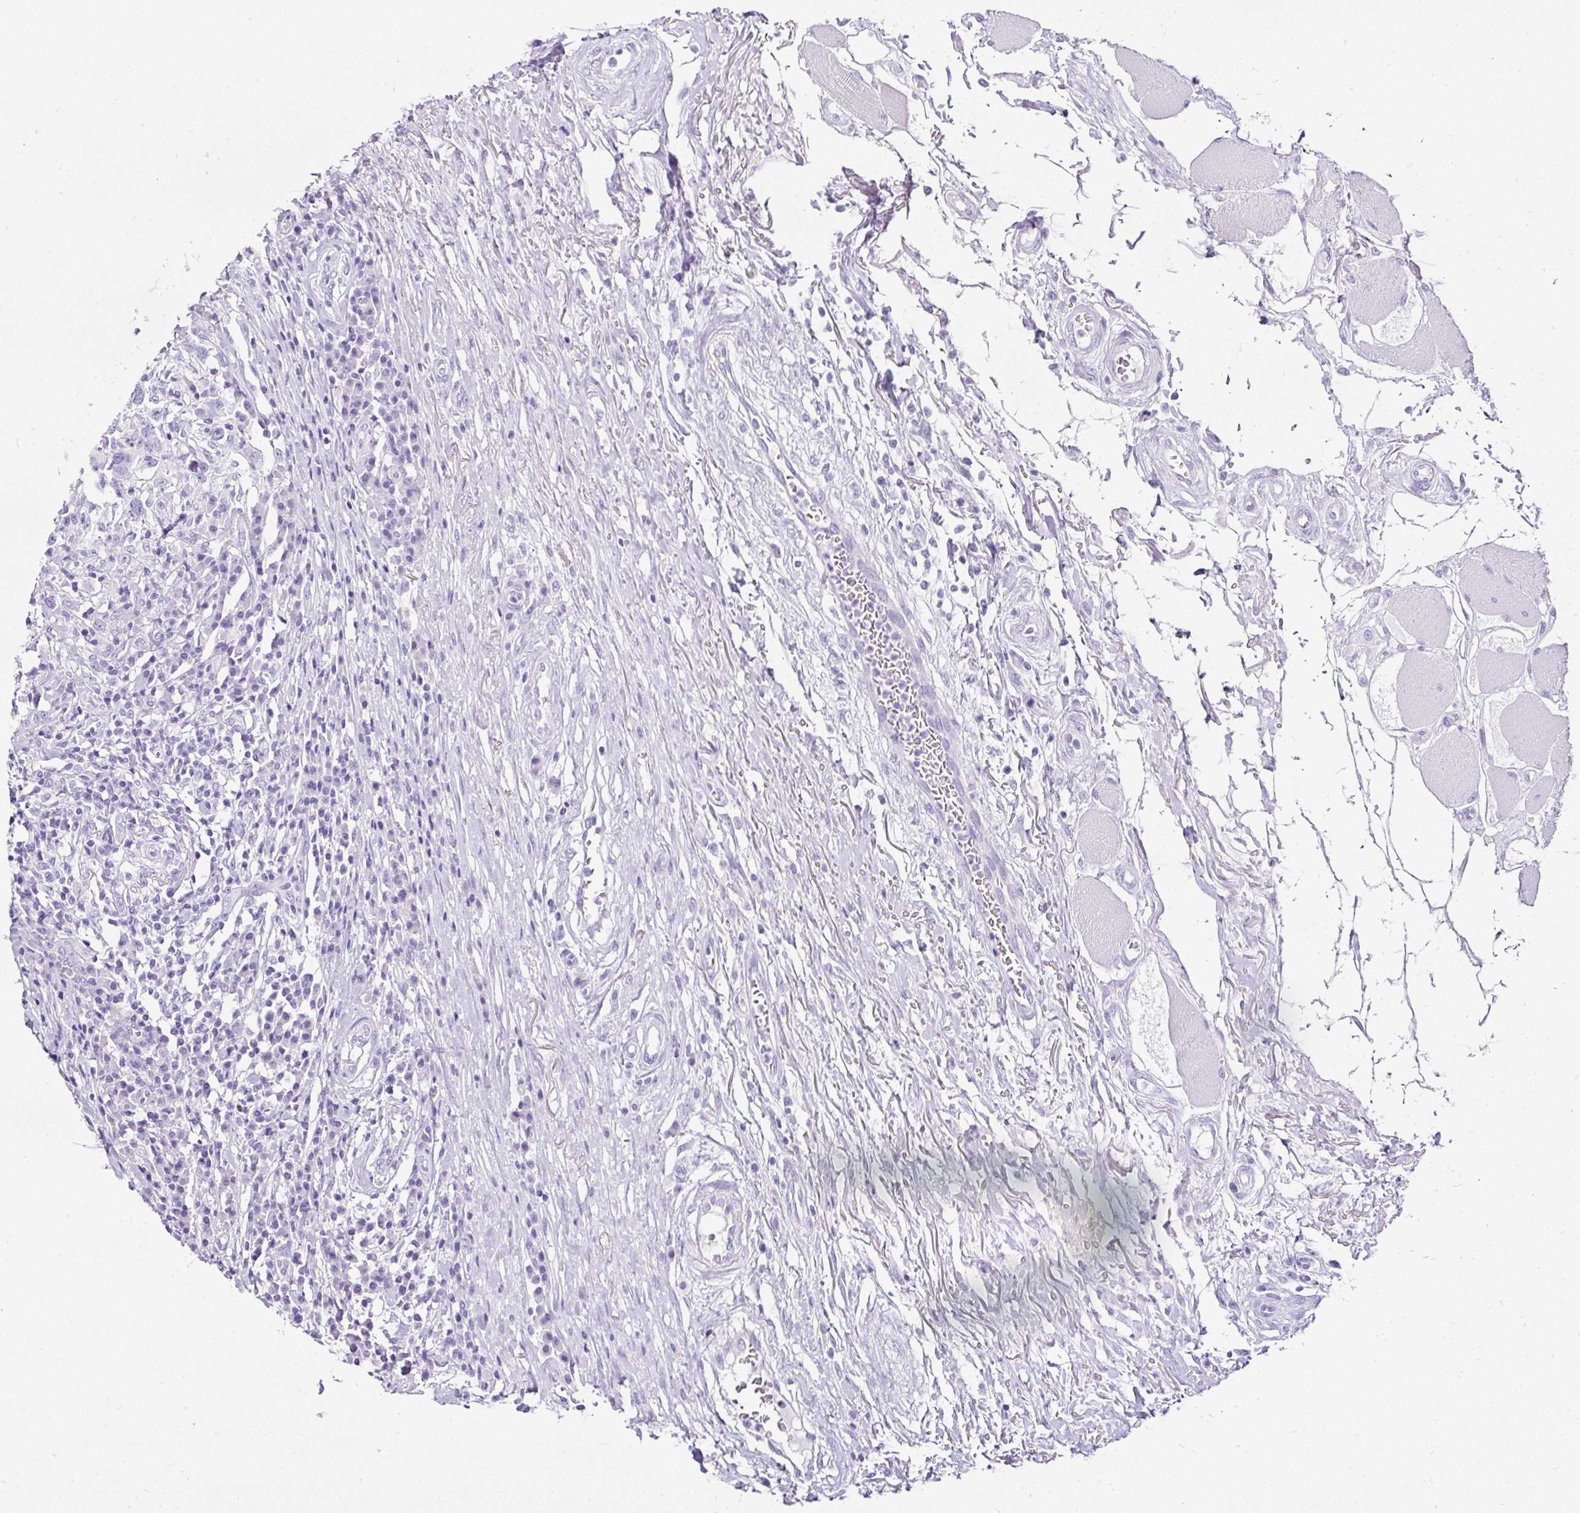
{"staining": {"intensity": "negative", "quantity": "none", "location": "none"}, "tissue": "head and neck cancer", "cell_type": "Tumor cells", "image_type": "cancer", "snomed": [{"axis": "morphology", "description": "Normal tissue, NOS"}, {"axis": "morphology", "description": "Squamous cell carcinoma, NOS"}, {"axis": "topography", "description": "Skeletal muscle"}, {"axis": "topography", "description": "Vascular tissue"}, {"axis": "topography", "description": "Peripheral nerve tissue"}, {"axis": "topography", "description": "Head-Neck"}], "caption": "Immunohistochemical staining of human head and neck cancer (squamous cell carcinoma) displays no significant expression in tumor cells.", "gene": "SERPINB3", "patient": {"sex": "male", "age": 66}}